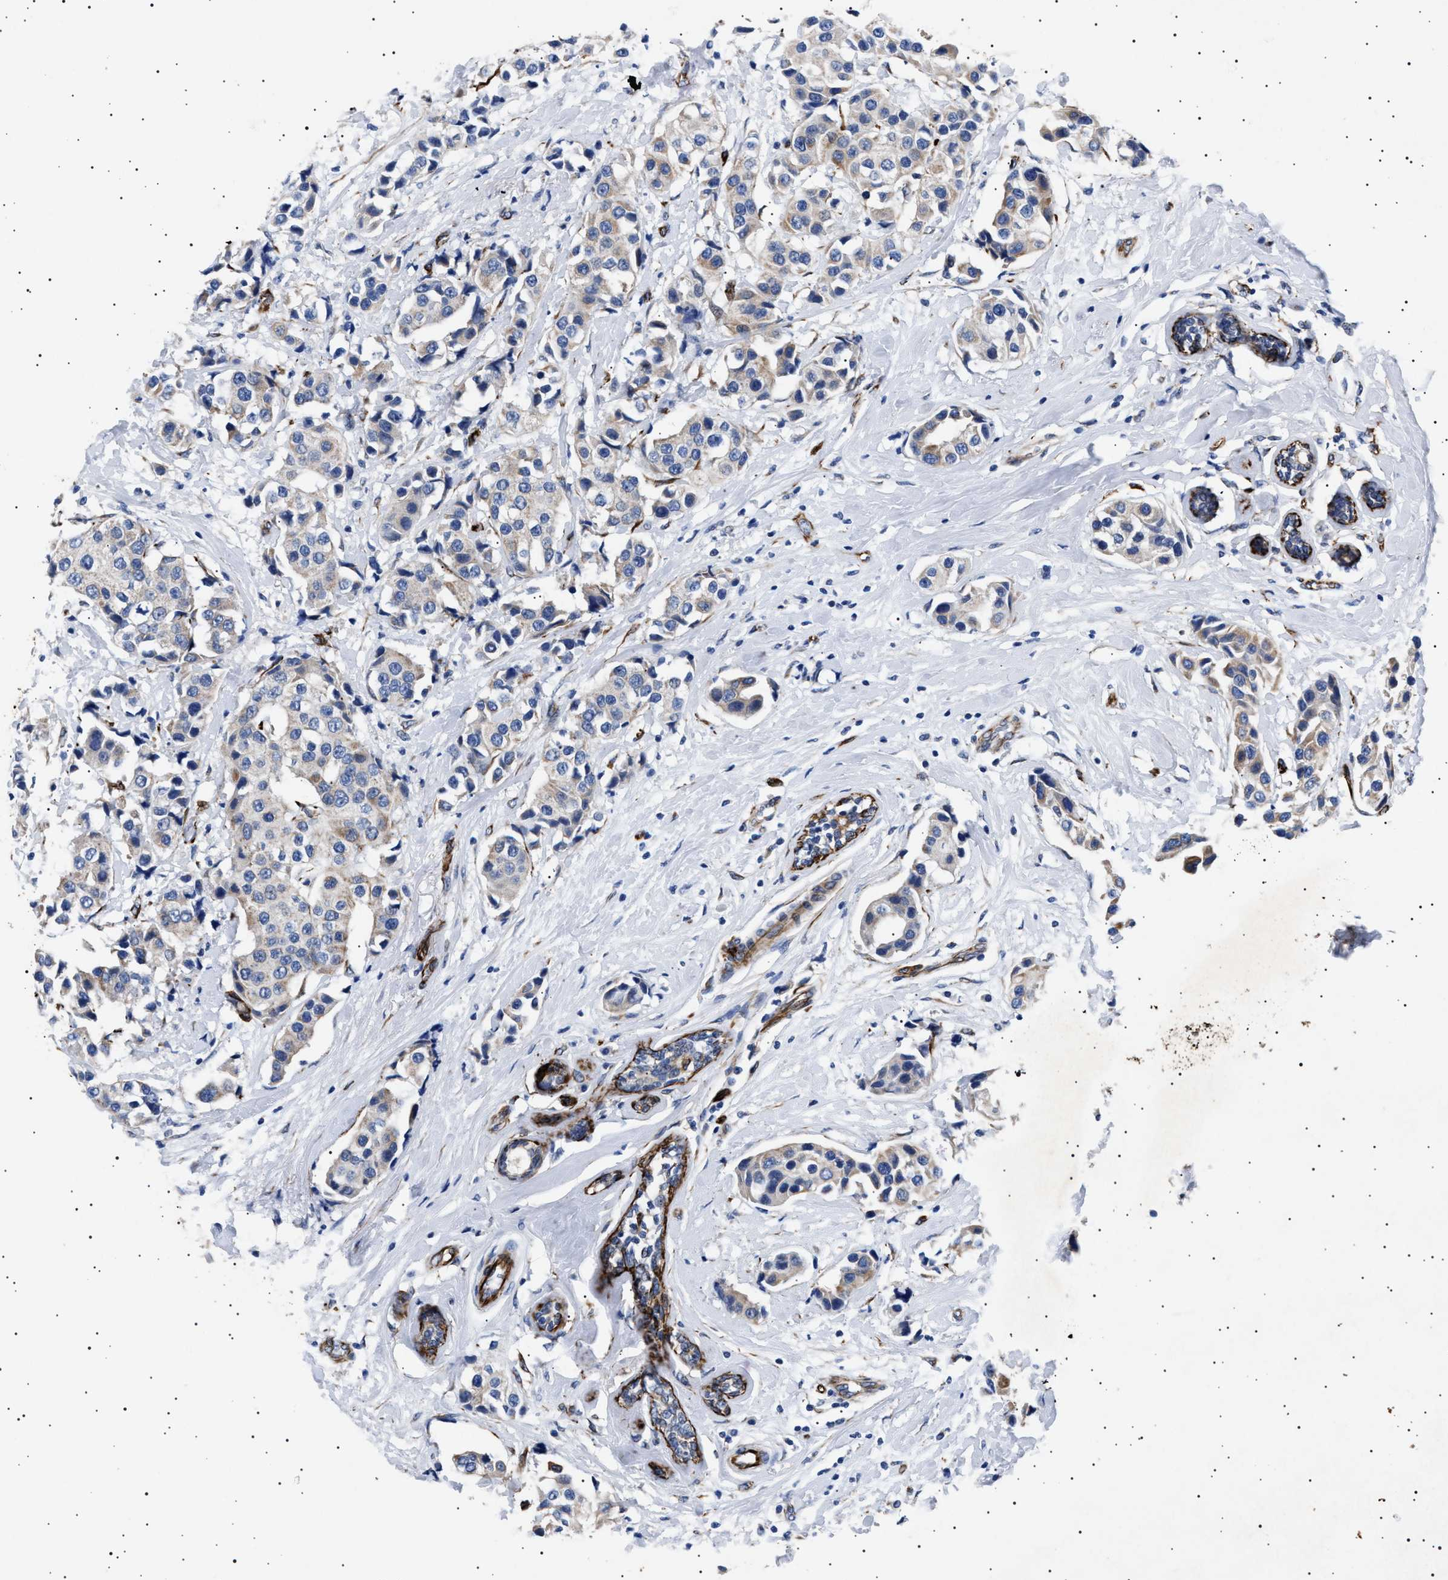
{"staining": {"intensity": "weak", "quantity": "<25%", "location": "cytoplasmic/membranous"}, "tissue": "breast cancer", "cell_type": "Tumor cells", "image_type": "cancer", "snomed": [{"axis": "morphology", "description": "Normal tissue, NOS"}, {"axis": "morphology", "description": "Duct carcinoma"}, {"axis": "topography", "description": "Breast"}], "caption": "Protein analysis of breast cancer (invasive ductal carcinoma) shows no significant staining in tumor cells. Nuclei are stained in blue.", "gene": "OLFML2A", "patient": {"sex": "female", "age": 39}}